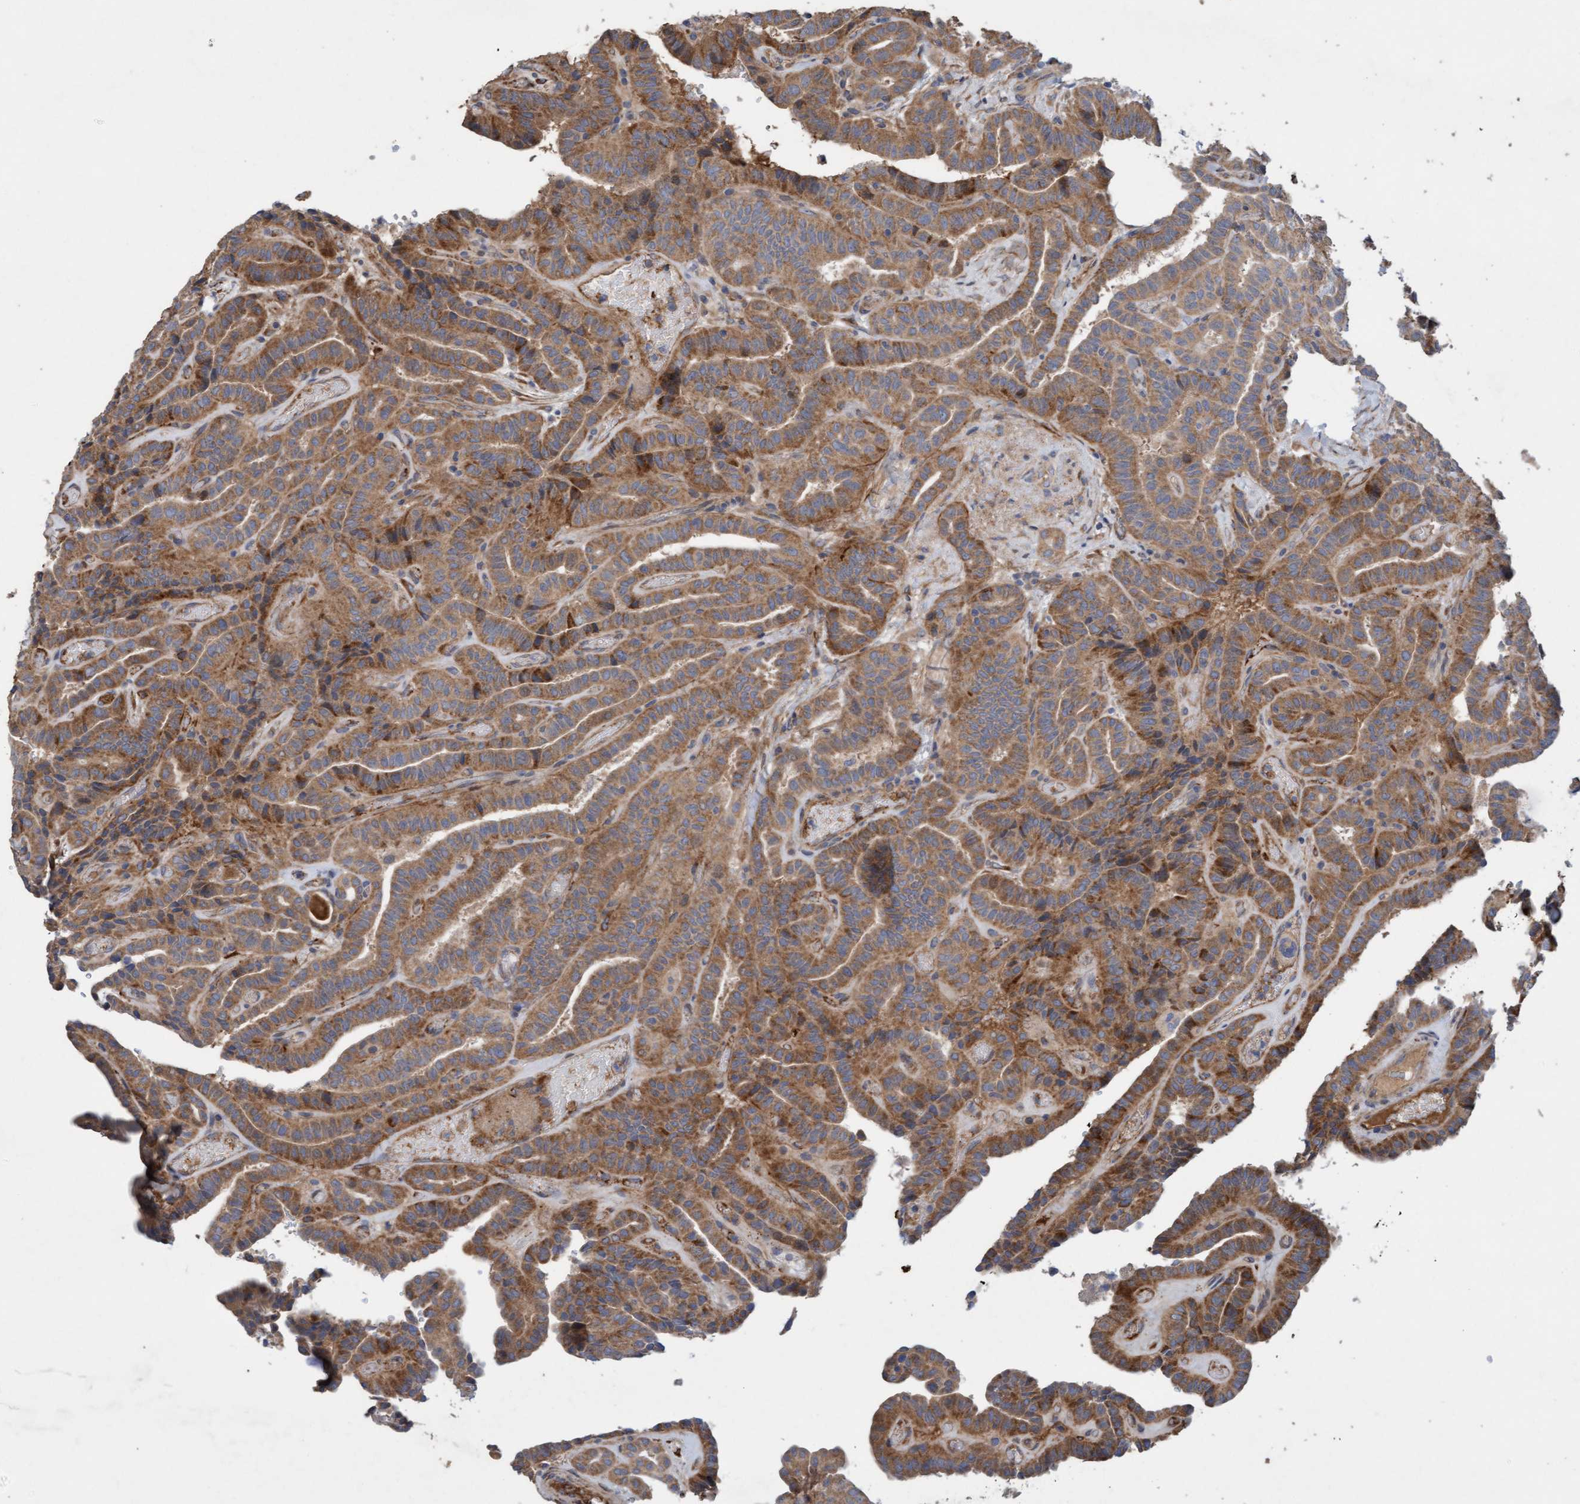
{"staining": {"intensity": "moderate", "quantity": ">75%", "location": "cytoplasmic/membranous"}, "tissue": "thyroid cancer", "cell_type": "Tumor cells", "image_type": "cancer", "snomed": [{"axis": "morphology", "description": "Papillary adenocarcinoma, NOS"}, {"axis": "topography", "description": "Thyroid gland"}], "caption": "Thyroid cancer tissue reveals moderate cytoplasmic/membranous expression in approximately >75% of tumor cells", "gene": "DDHD2", "patient": {"sex": "male", "age": 77}}